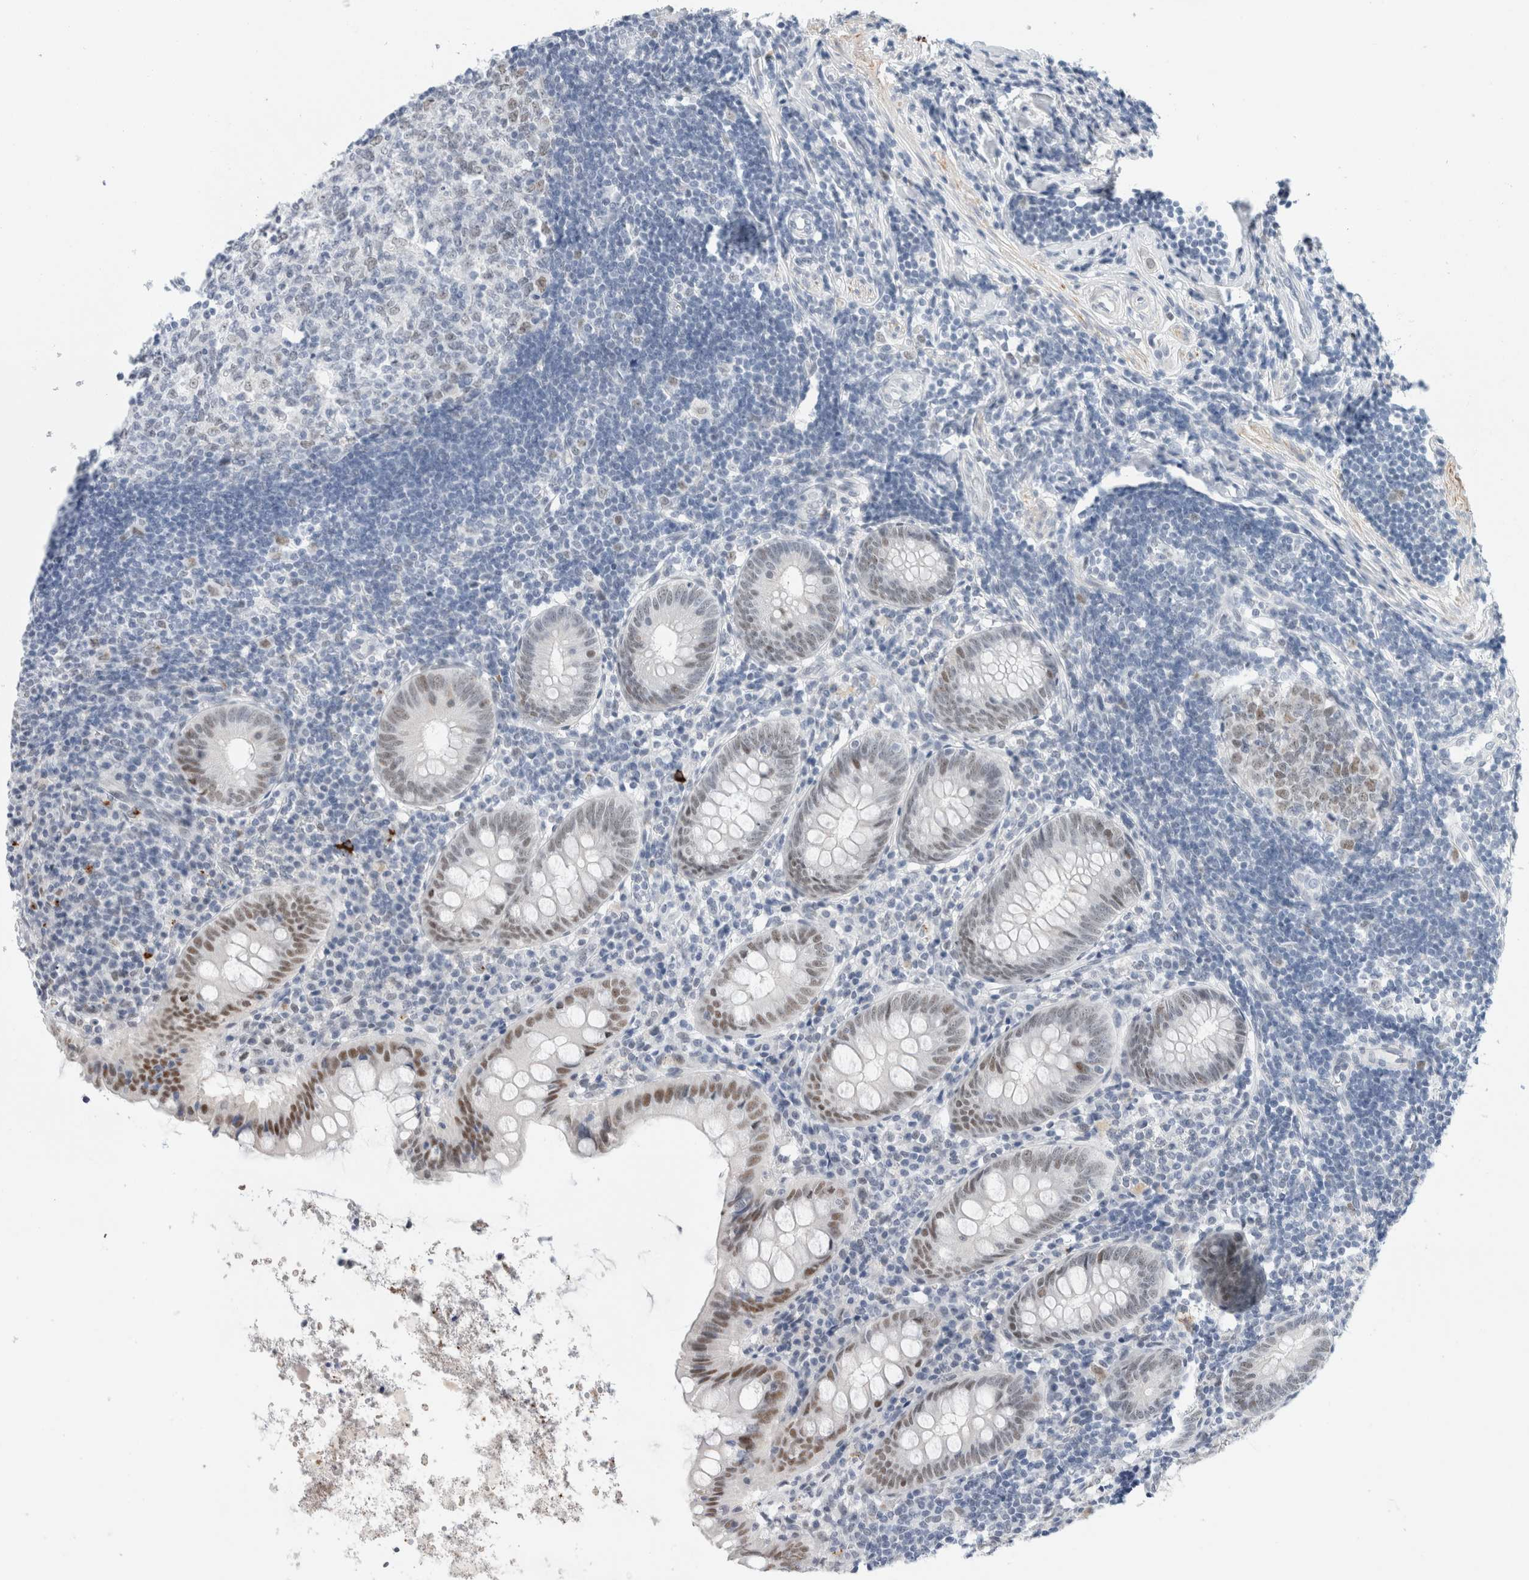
{"staining": {"intensity": "moderate", "quantity": "25%-75%", "location": "nuclear"}, "tissue": "appendix", "cell_type": "Glandular cells", "image_type": "normal", "snomed": [{"axis": "morphology", "description": "Normal tissue, NOS"}, {"axis": "topography", "description": "Appendix"}], "caption": "The image displays immunohistochemical staining of benign appendix. There is moderate nuclear positivity is seen in about 25%-75% of glandular cells.", "gene": "KNL1", "patient": {"sex": "female", "age": 54}}